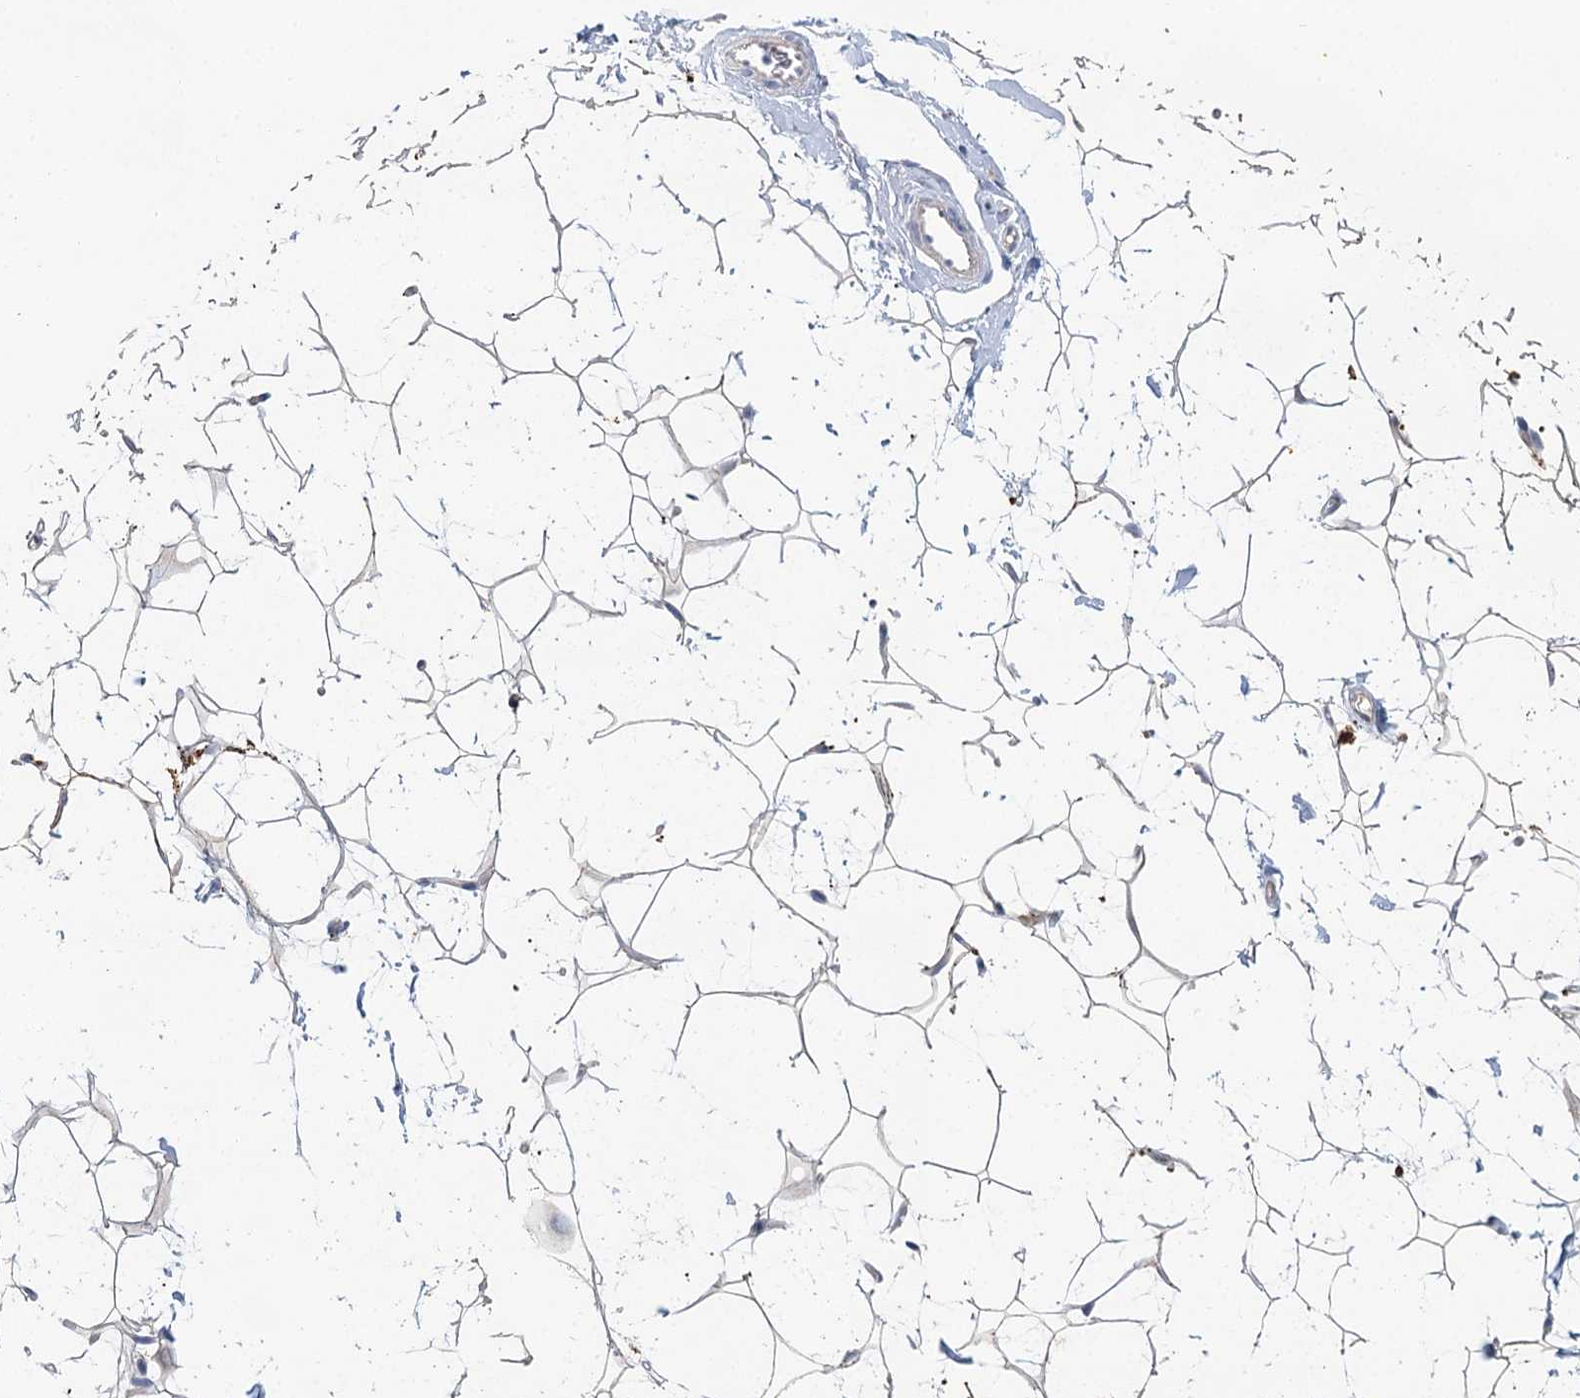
{"staining": {"intensity": "negative", "quantity": "none", "location": "none"}, "tissue": "adipose tissue", "cell_type": "Adipocytes", "image_type": "normal", "snomed": [{"axis": "morphology", "description": "Normal tissue, NOS"}, {"axis": "topography", "description": "Breast"}], "caption": "Benign adipose tissue was stained to show a protein in brown. There is no significant expression in adipocytes. The staining is performed using DAB (3,3'-diaminobenzidine) brown chromogen with nuclei counter-stained in using hematoxylin.", "gene": "SLC19A3", "patient": {"sex": "female", "age": 26}}